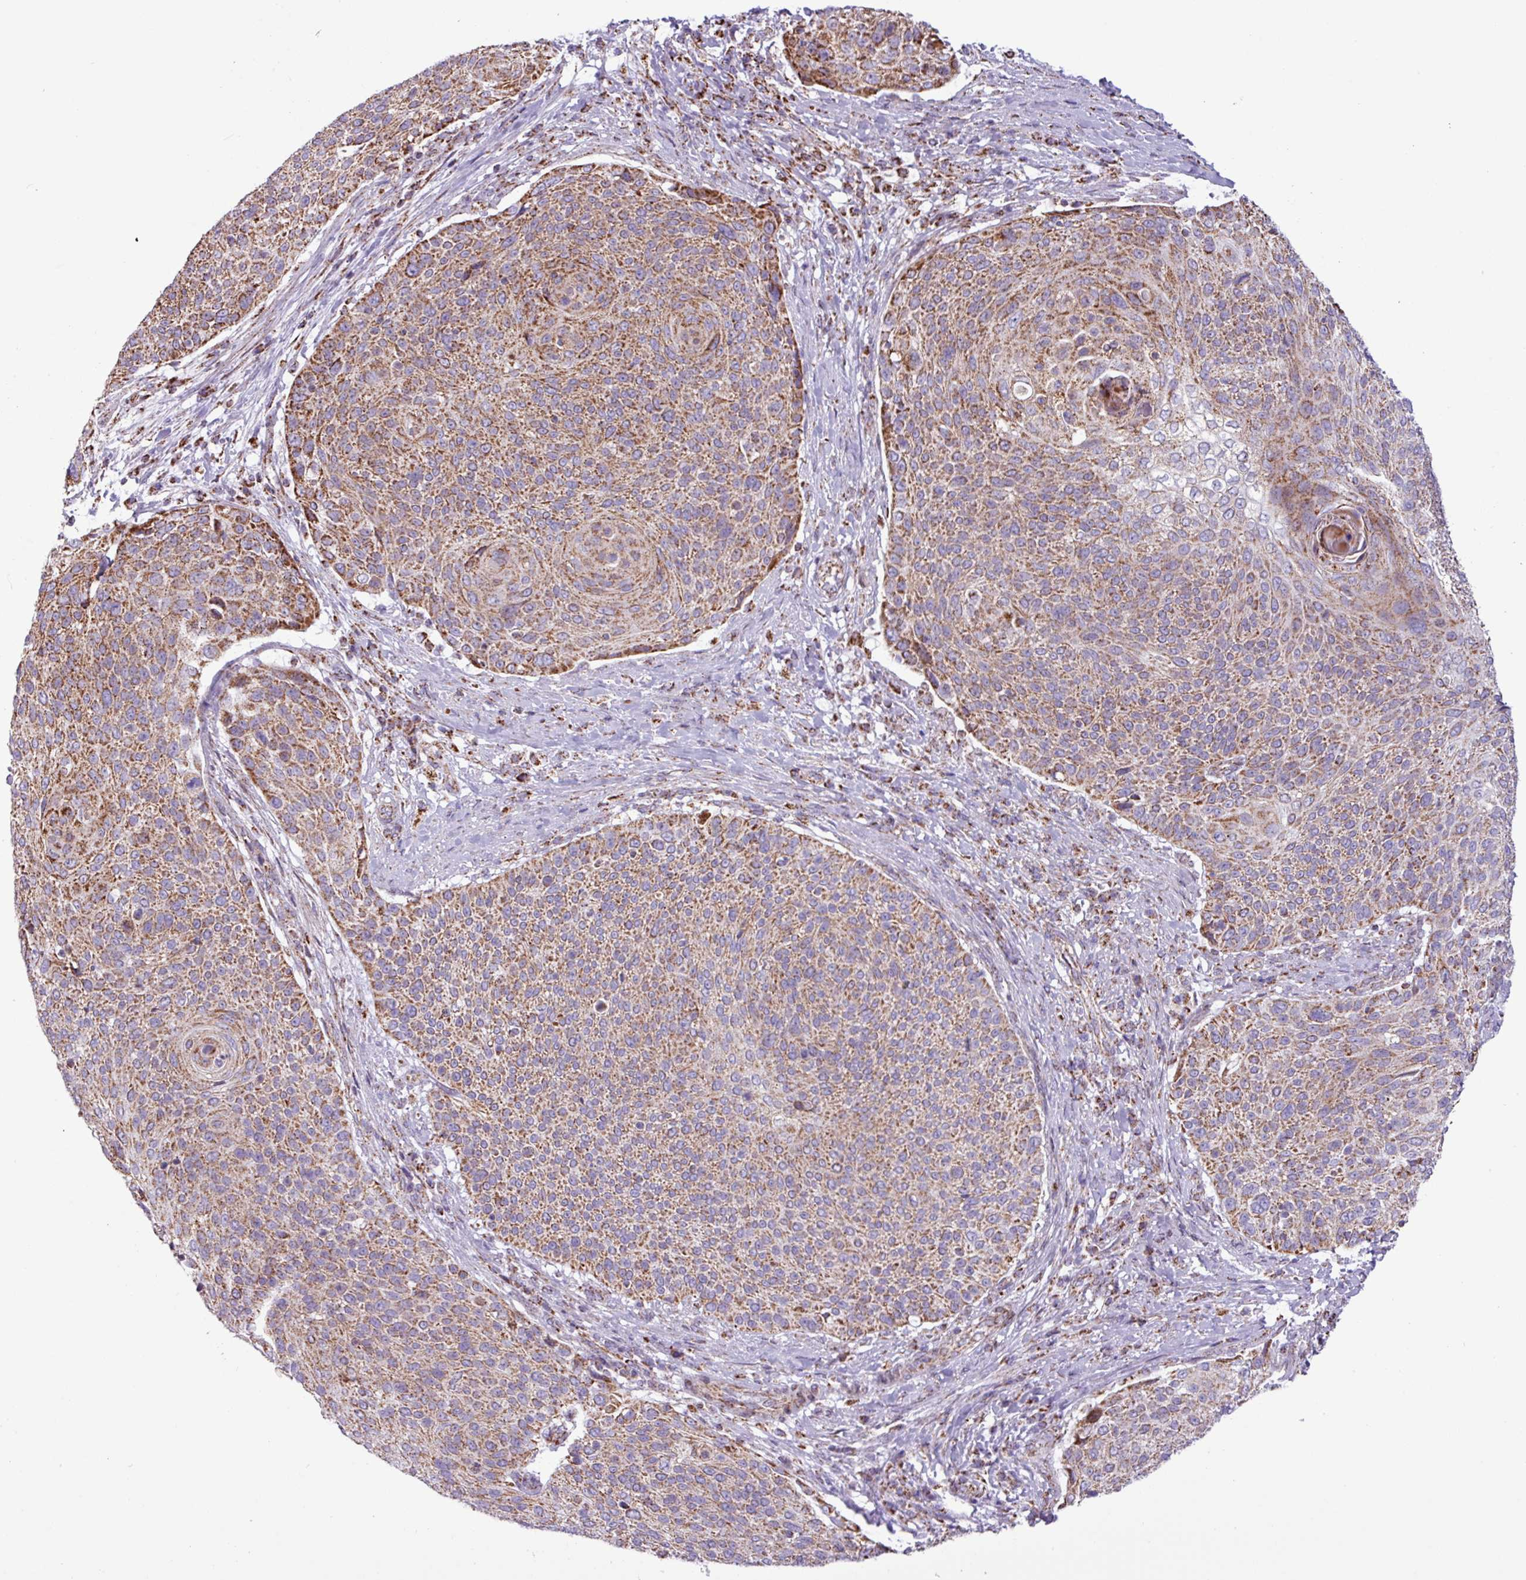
{"staining": {"intensity": "moderate", "quantity": ">75%", "location": "cytoplasmic/membranous"}, "tissue": "cervical cancer", "cell_type": "Tumor cells", "image_type": "cancer", "snomed": [{"axis": "morphology", "description": "Squamous cell carcinoma, NOS"}, {"axis": "topography", "description": "Cervix"}], "caption": "Protein expression analysis of cervical cancer displays moderate cytoplasmic/membranous expression in about >75% of tumor cells. The staining was performed using DAB (3,3'-diaminobenzidine), with brown indicating positive protein expression. Nuclei are stained blue with hematoxylin.", "gene": "RTL3", "patient": {"sex": "female", "age": 31}}